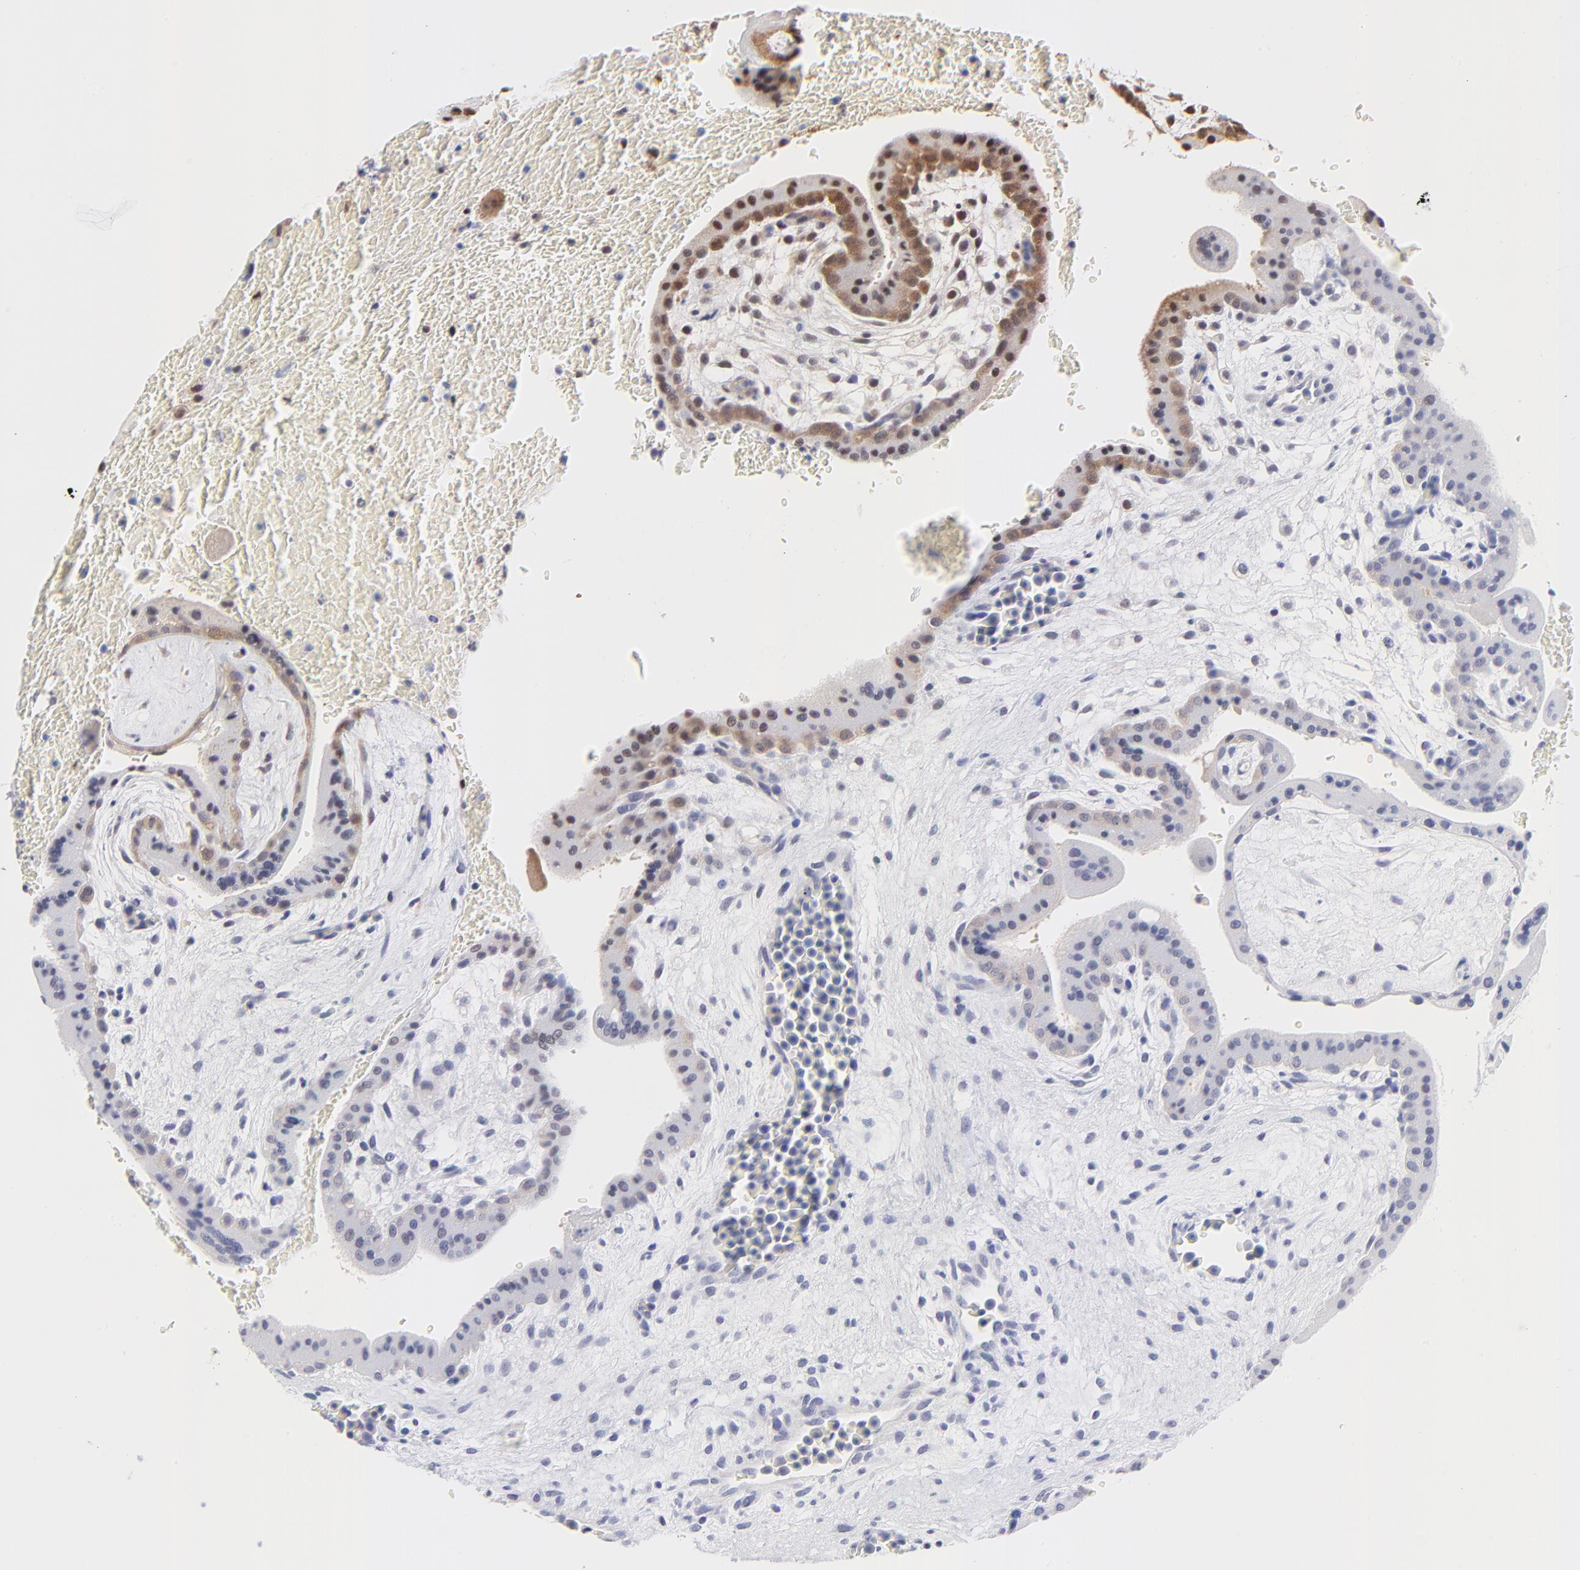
{"staining": {"intensity": "weak", "quantity": "25%-75%", "location": "cytoplasmic/membranous,nuclear"}, "tissue": "placenta", "cell_type": "Trophoblastic cells", "image_type": "normal", "snomed": [{"axis": "morphology", "description": "Normal tissue, NOS"}, {"axis": "topography", "description": "Placenta"}], "caption": "A photomicrograph showing weak cytoplasmic/membranous,nuclear staining in about 25%-75% of trophoblastic cells in unremarkable placenta, as visualized by brown immunohistochemical staining.", "gene": "PSMC4", "patient": {"sex": "female", "age": 35}}